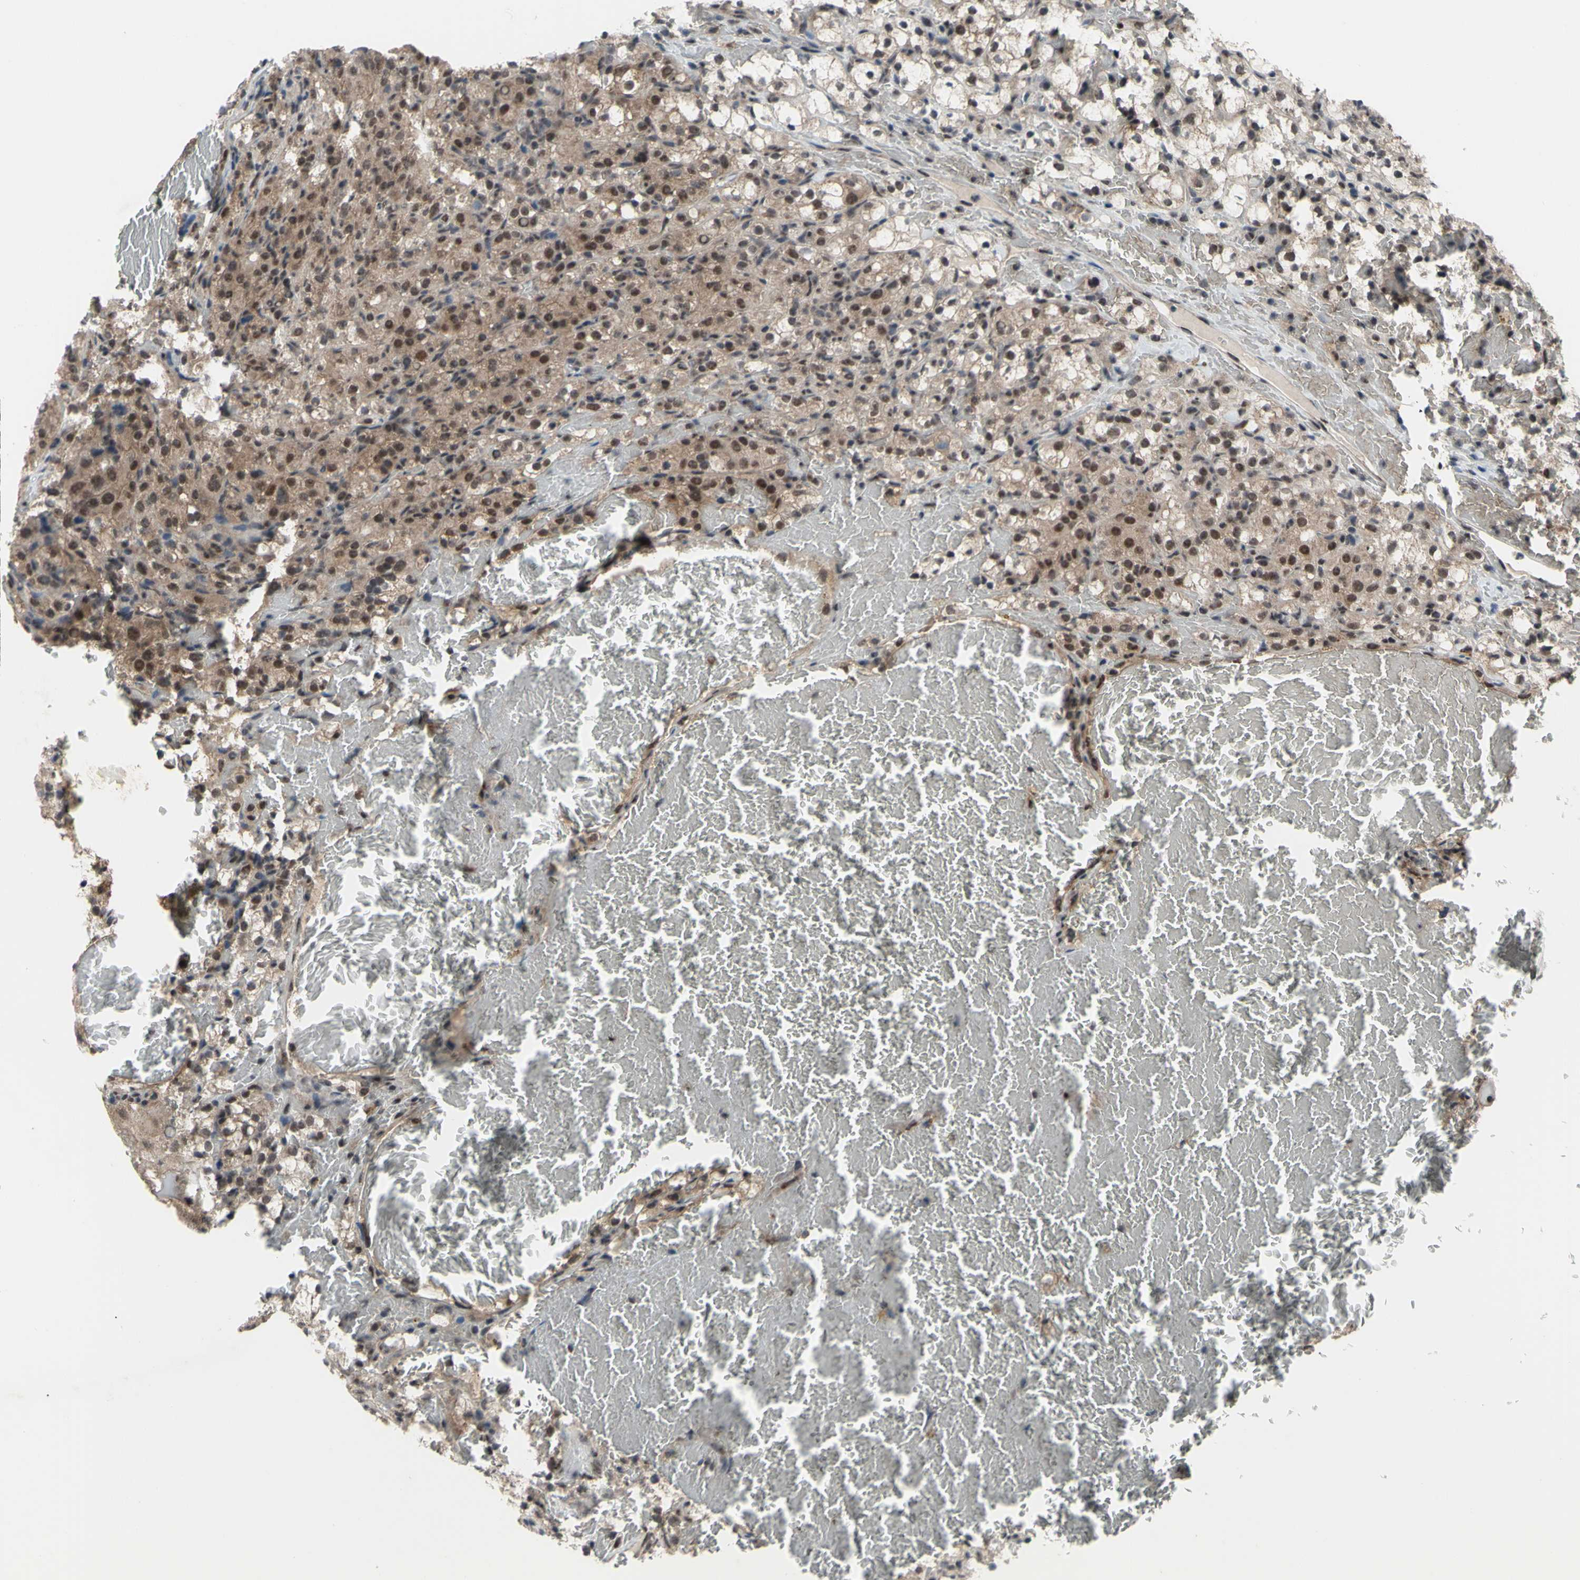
{"staining": {"intensity": "moderate", "quantity": "25%-75%", "location": "cytoplasmic/membranous,nuclear"}, "tissue": "renal cancer", "cell_type": "Tumor cells", "image_type": "cancer", "snomed": [{"axis": "morphology", "description": "Adenocarcinoma, NOS"}, {"axis": "topography", "description": "Kidney"}], "caption": "Moderate cytoplasmic/membranous and nuclear staining is identified in approximately 25%-75% of tumor cells in renal cancer (adenocarcinoma).", "gene": "TRDMT1", "patient": {"sex": "male", "age": 61}}